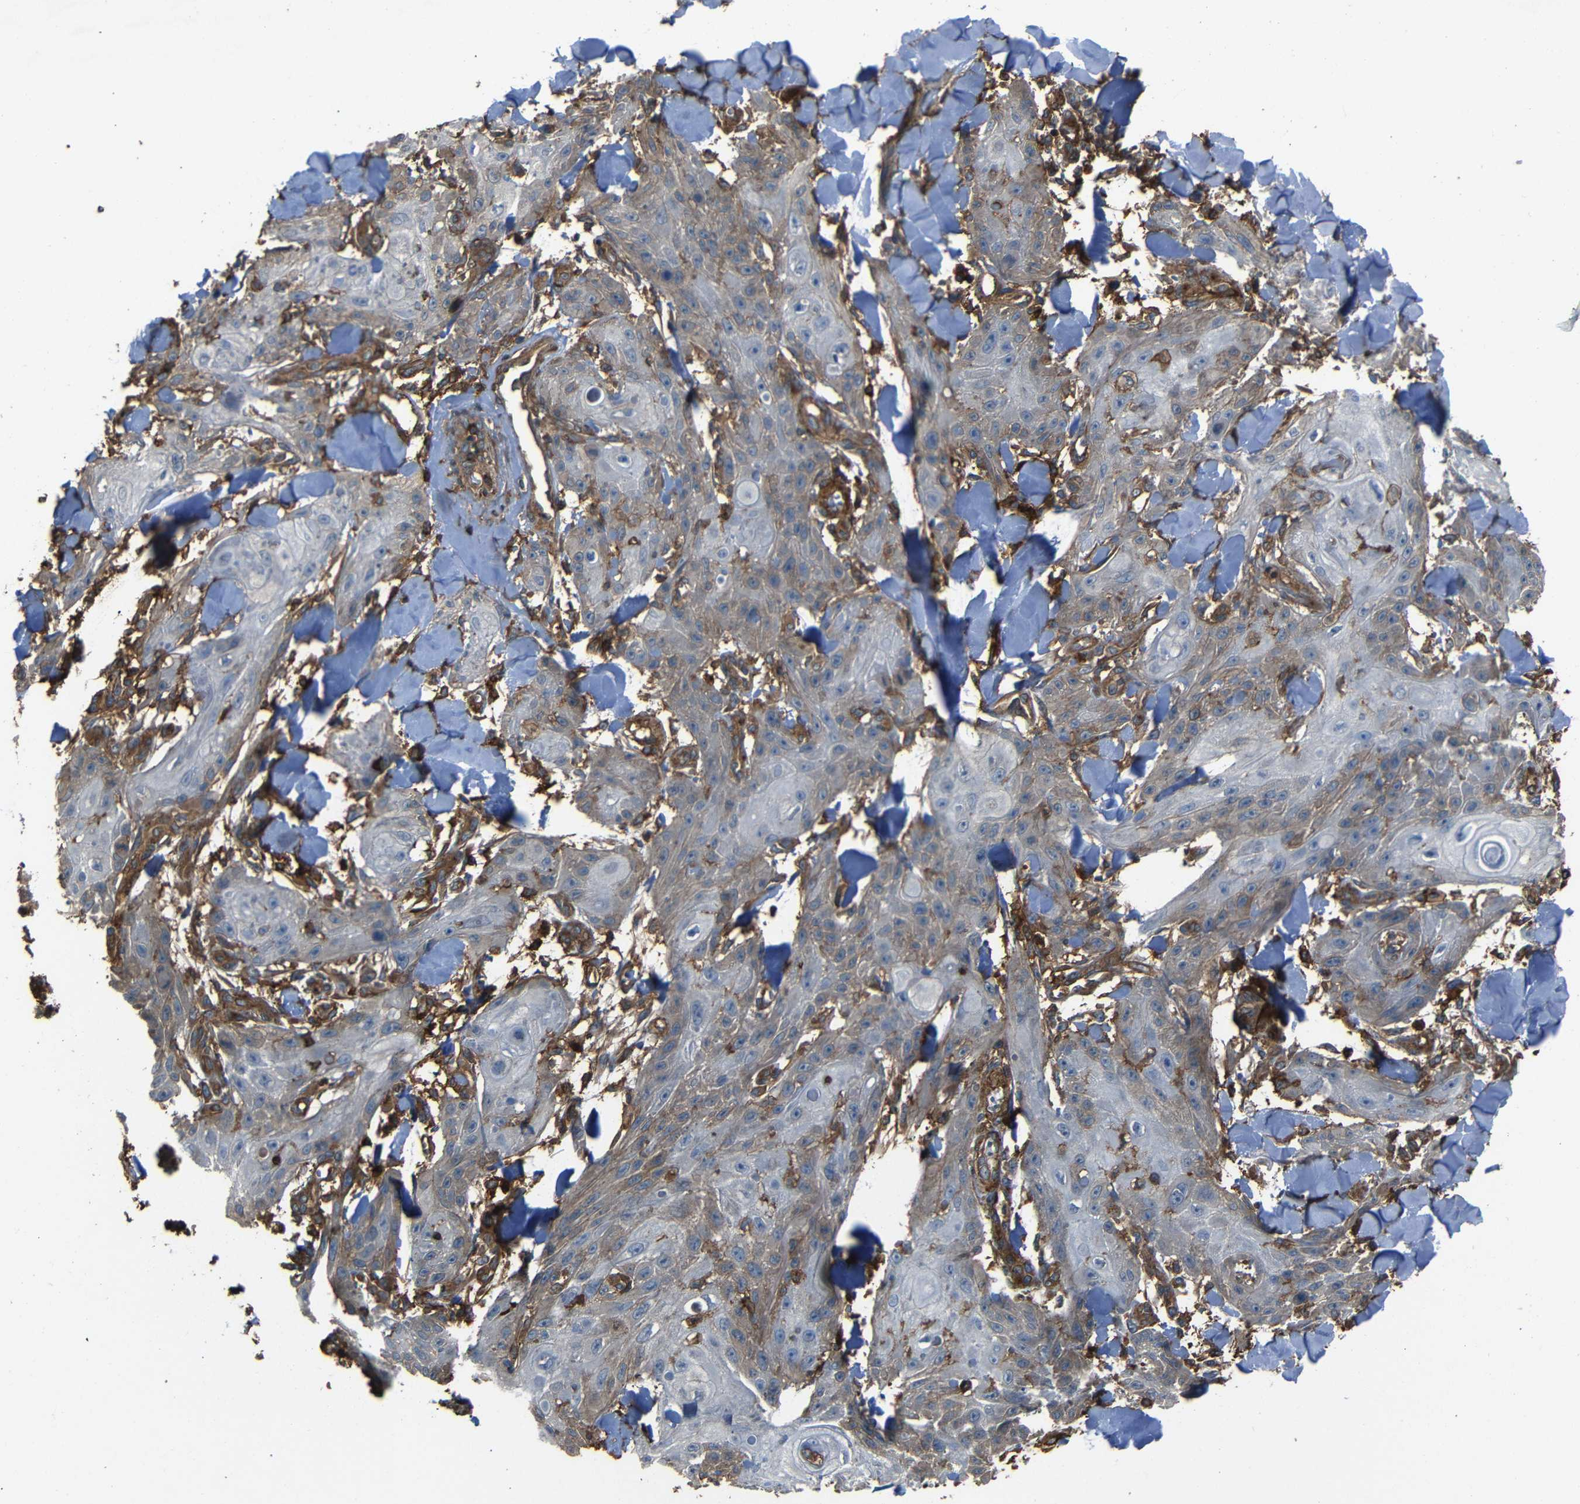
{"staining": {"intensity": "weak", "quantity": "<25%", "location": "cytoplasmic/membranous"}, "tissue": "skin cancer", "cell_type": "Tumor cells", "image_type": "cancer", "snomed": [{"axis": "morphology", "description": "Squamous cell carcinoma, NOS"}, {"axis": "topography", "description": "Skin"}], "caption": "DAB (3,3'-diaminobenzidine) immunohistochemical staining of human skin squamous cell carcinoma shows no significant positivity in tumor cells.", "gene": "ADGRE5", "patient": {"sex": "male", "age": 74}}